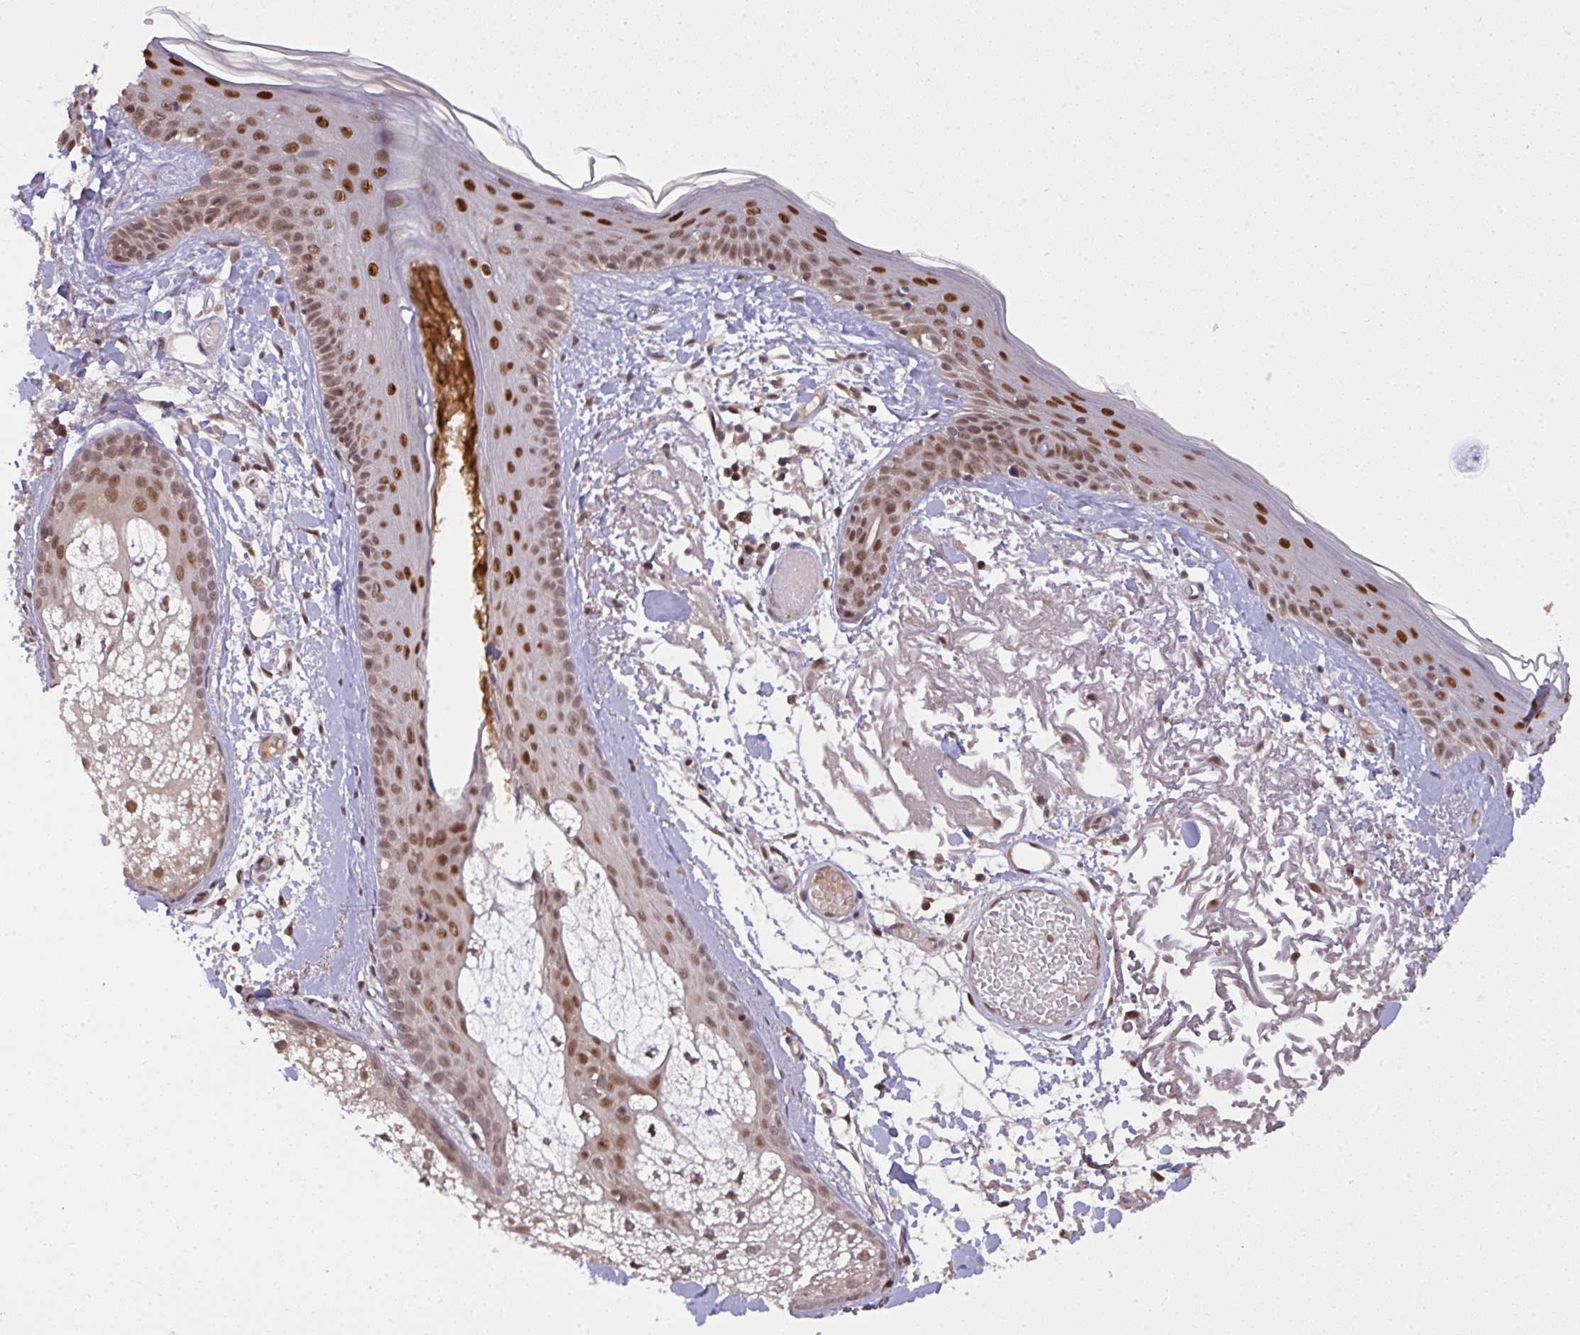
{"staining": {"intensity": "strong", "quantity": ">75%", "location": "nuclear"}, "tissue": "skin", "cell_type": "Fibroblasts", "image_type": "normal", "snomed": [{"axis": "morphology", "description": "Normal tissue, NOS"}, {"axis": "topography", "description": "Skin"}], "caption": "IHC staining of benign skin, which demonstrates high levels of strong nuclear expression in approximately >75% of fibroblasts indicating strong nuclear protein staining. The staining was performed using DAB (3,3'-diaminobenzidine) (brown) for protein detection and nuclei were counterstained in hematoxylin (blue).", "gene": "KLF2", "patient": {"sex": "male", "age": 79}}